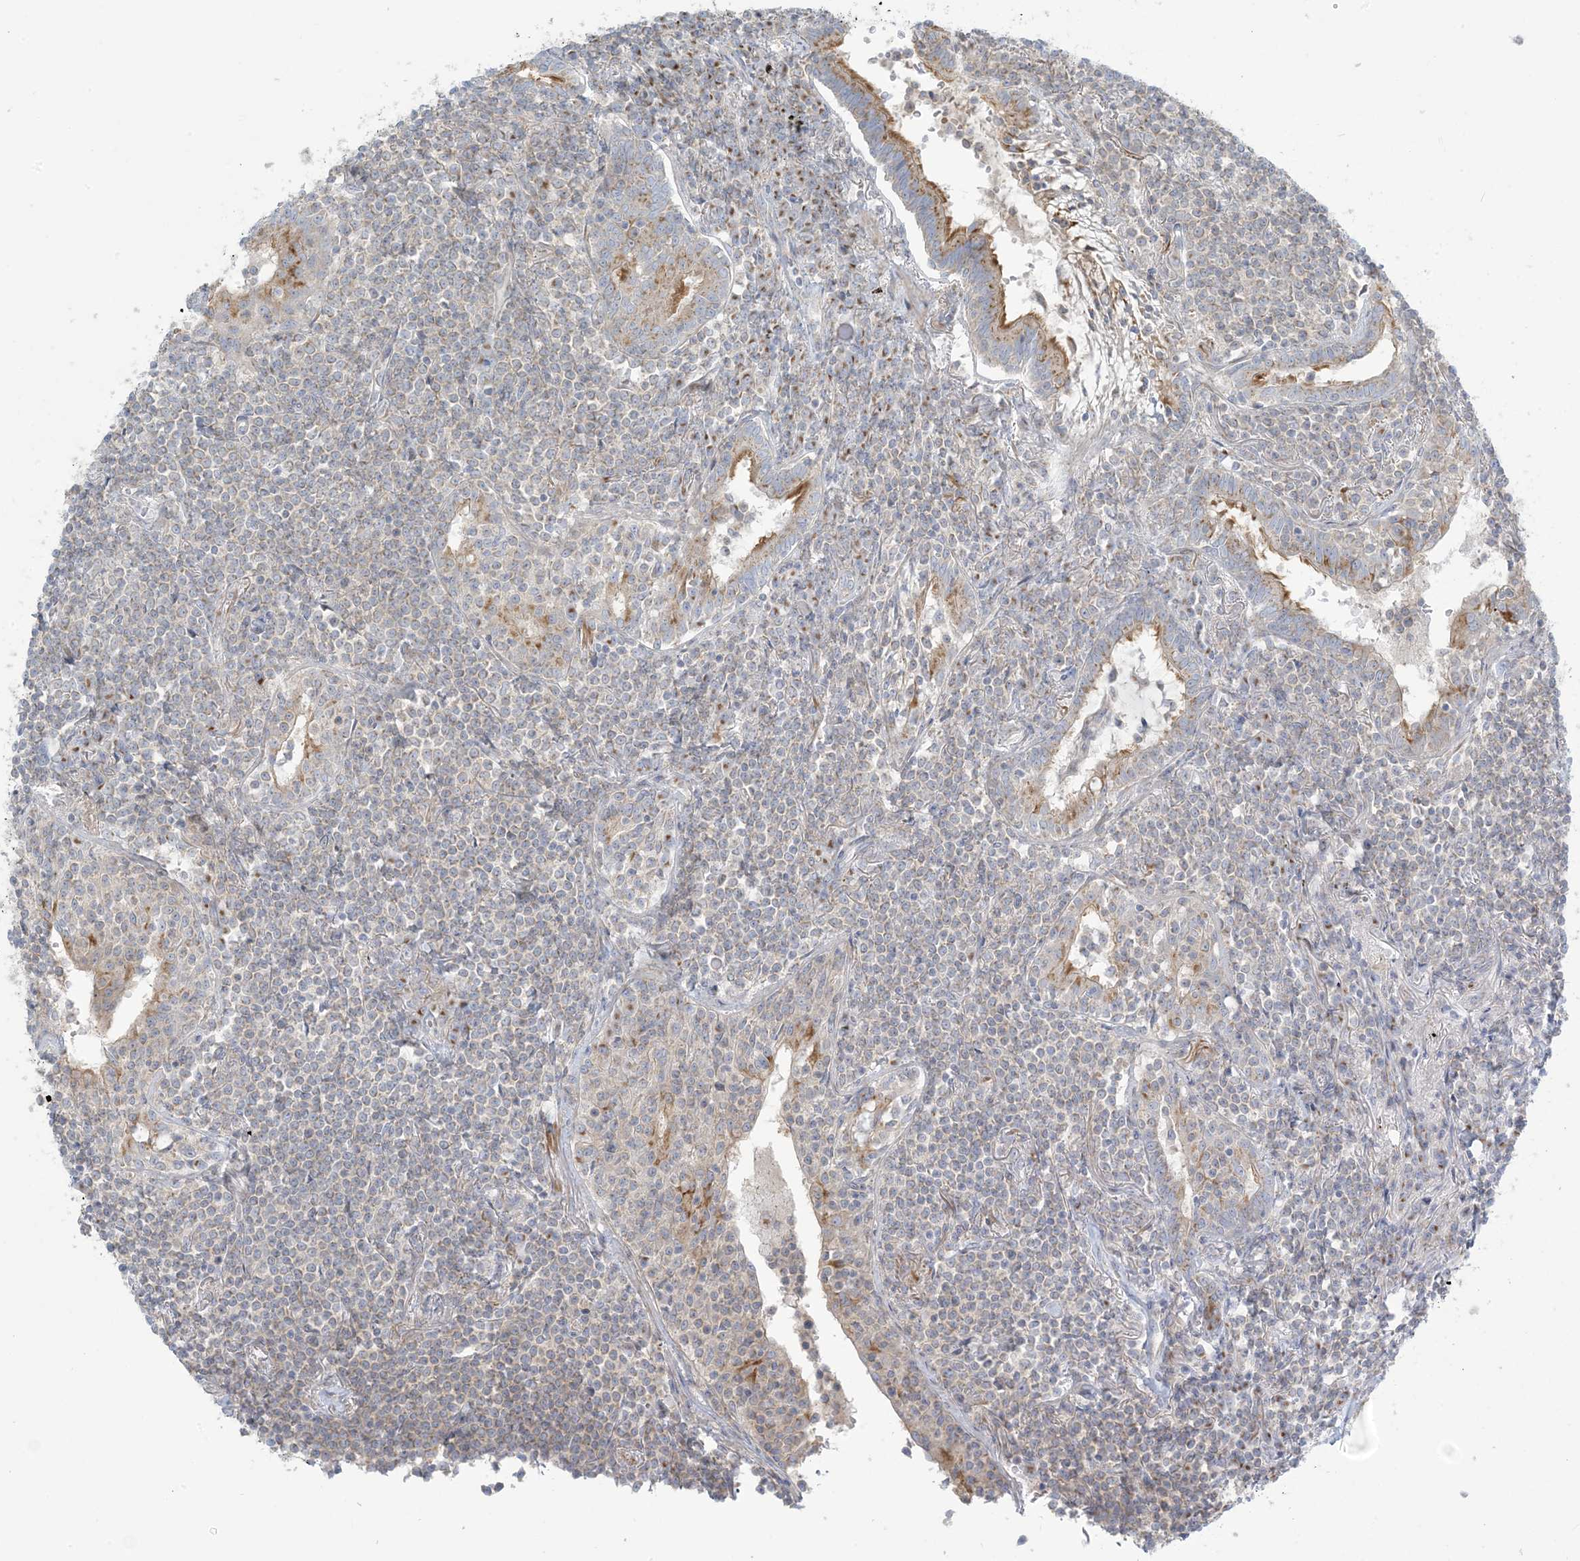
{"staining": {"intensity": "weak", "quantity": "<25%", "location": "cytoplasmic/membranous"}, "tissue": "lymphoma", "cell_type": "Tumor cells", "image_type": "cancer", "snomed": [{"axis": "morphology", "description": "Malignant lymphoma, non-Hodgkin's type, Low grade"}, {"axis": "topography", "description": "Lung"}], "caption": "Immunohistochemistry (IHC) of human lymphoma exhibits no staining in tumor cells.", "gene": "AFTPH", "patient": {"sex": "female", "age": 71}}